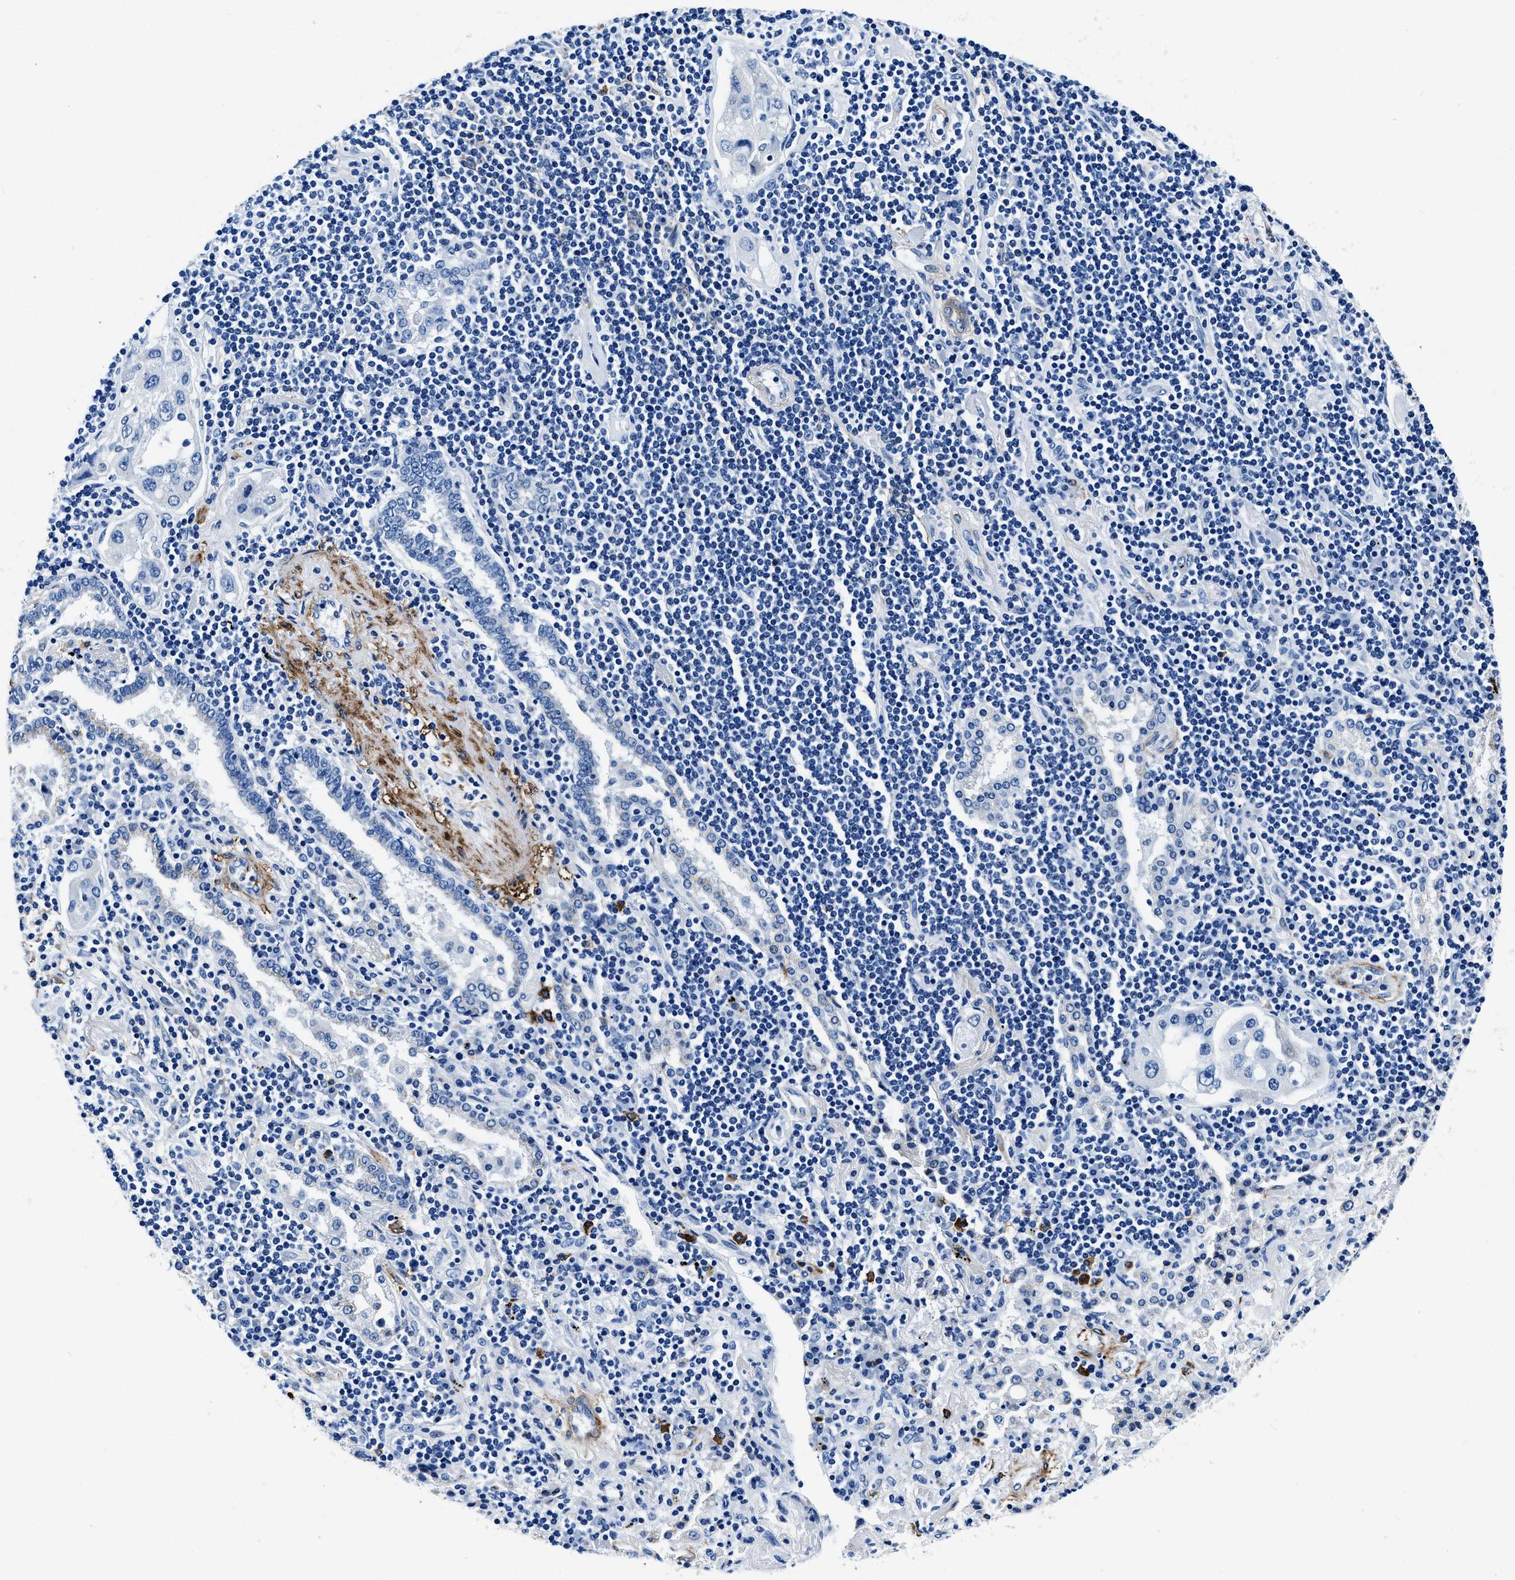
{"staining": {"intensity": "negative", "quantity": "none", "location": "none"}, "tissue": "lung cancer", "cell_type": "Tumor cells", "image_type": "cancer", "snomed": [{"axis": "morphology", "description": "Adenocarcinoma, NOS"}, {"axis": "topography", "description": "Lung"}], "caption": "IHC of human adenocarcinoma (lung) exhibits no staining in tumor cells.", "gene": "TEX261", "patient": {"sex": "female", "age": 65}}